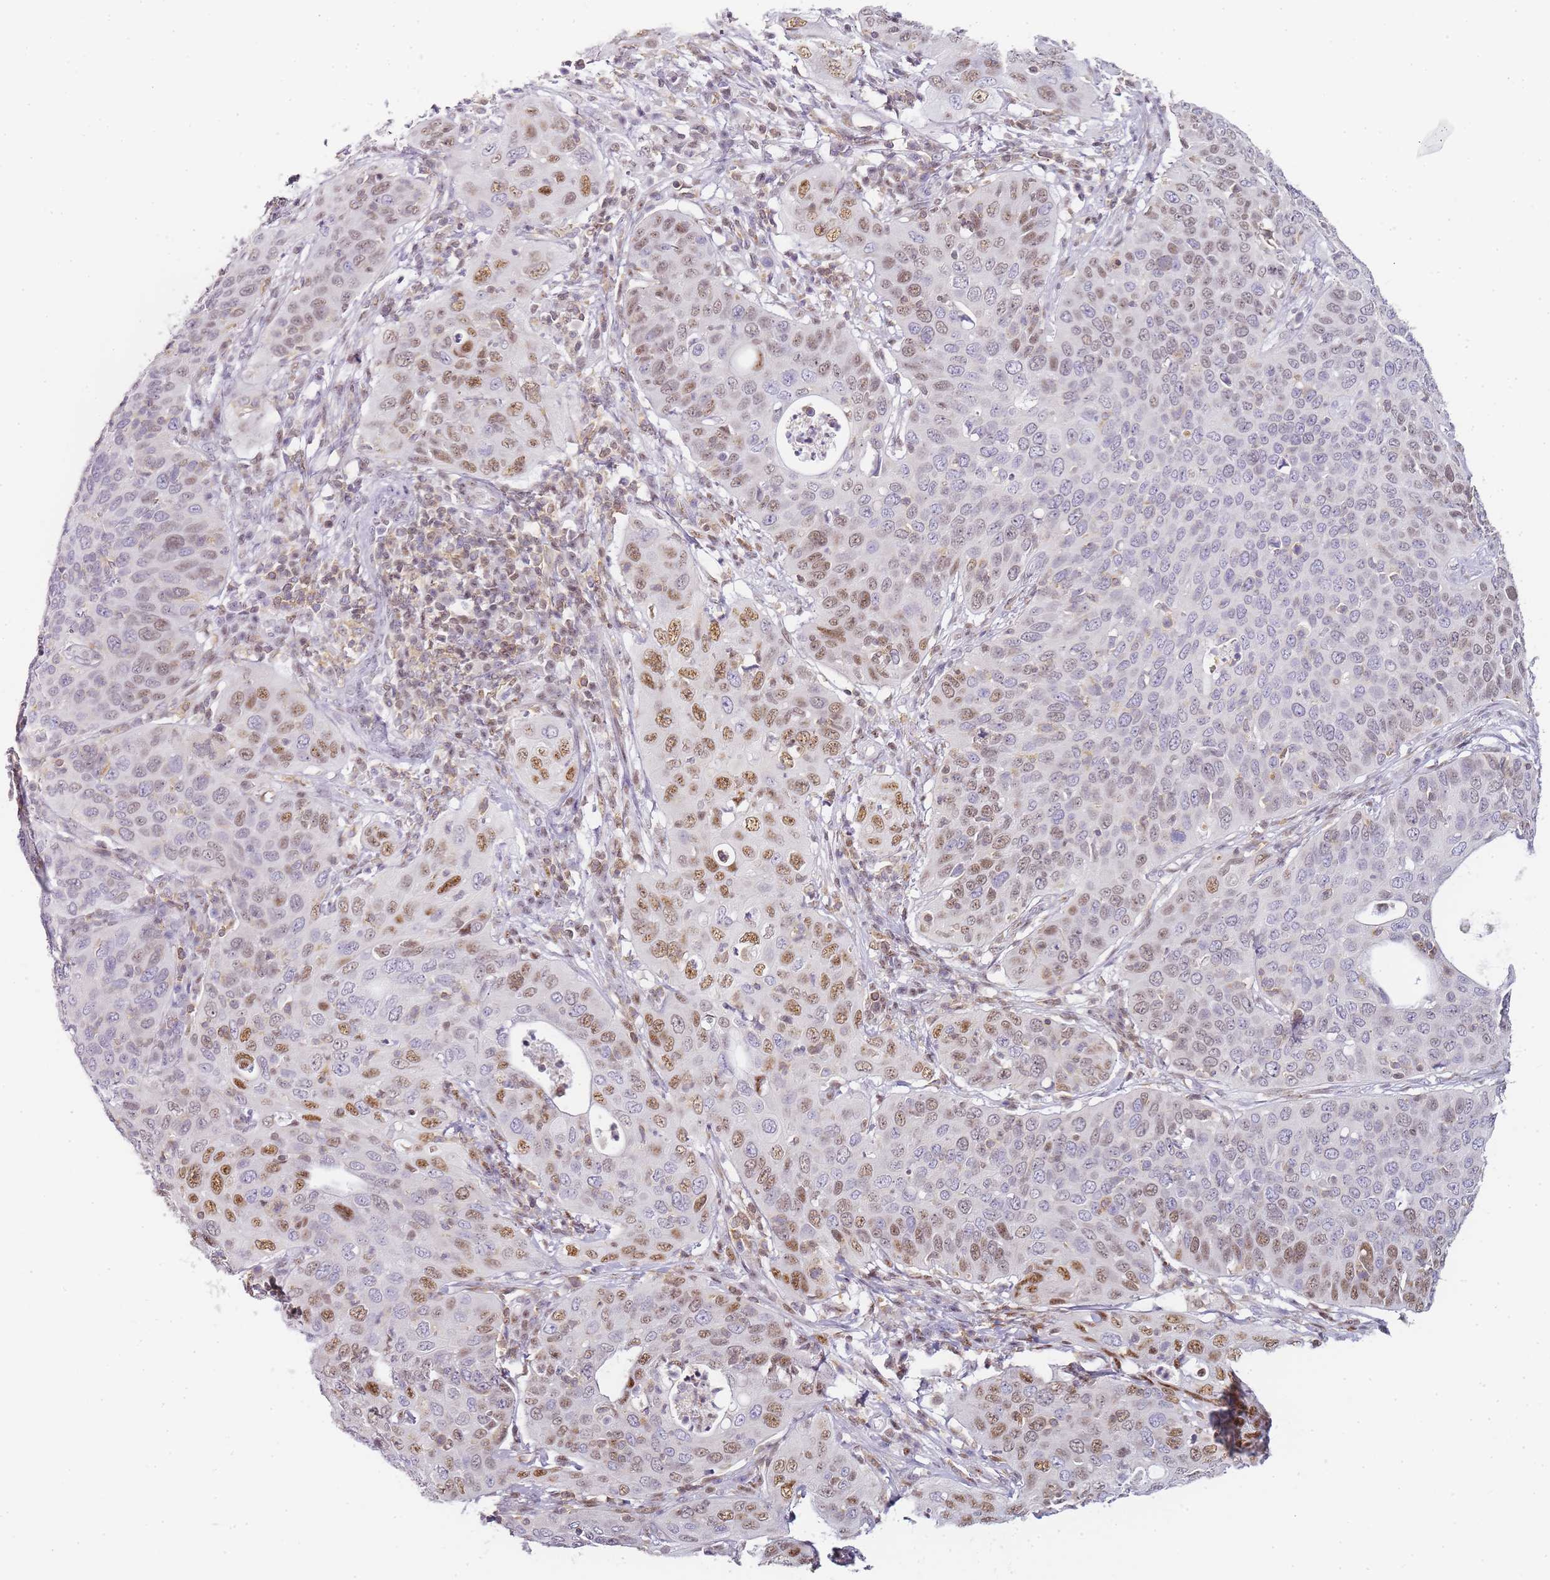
{"staining": {"intensity": "moderate", "quantity": "25%-75%", "location": "nuclear"}, "tissue": "cervical cancer", "cell_type": "Tumor cells", "image_type": "cancer", "snomed": [{"axis": "morphology", "description": "Squamous cell carcinoma, NOS"}, {"axis": "topography", "description": "Cervix"}], "caption": "The immunohistochemical stain shows moderate nuclear staining in tumor cells of cervical cancer tissue.", "gene": "JAKMIP1", "patient": {"sex": "female", "age": 36}}